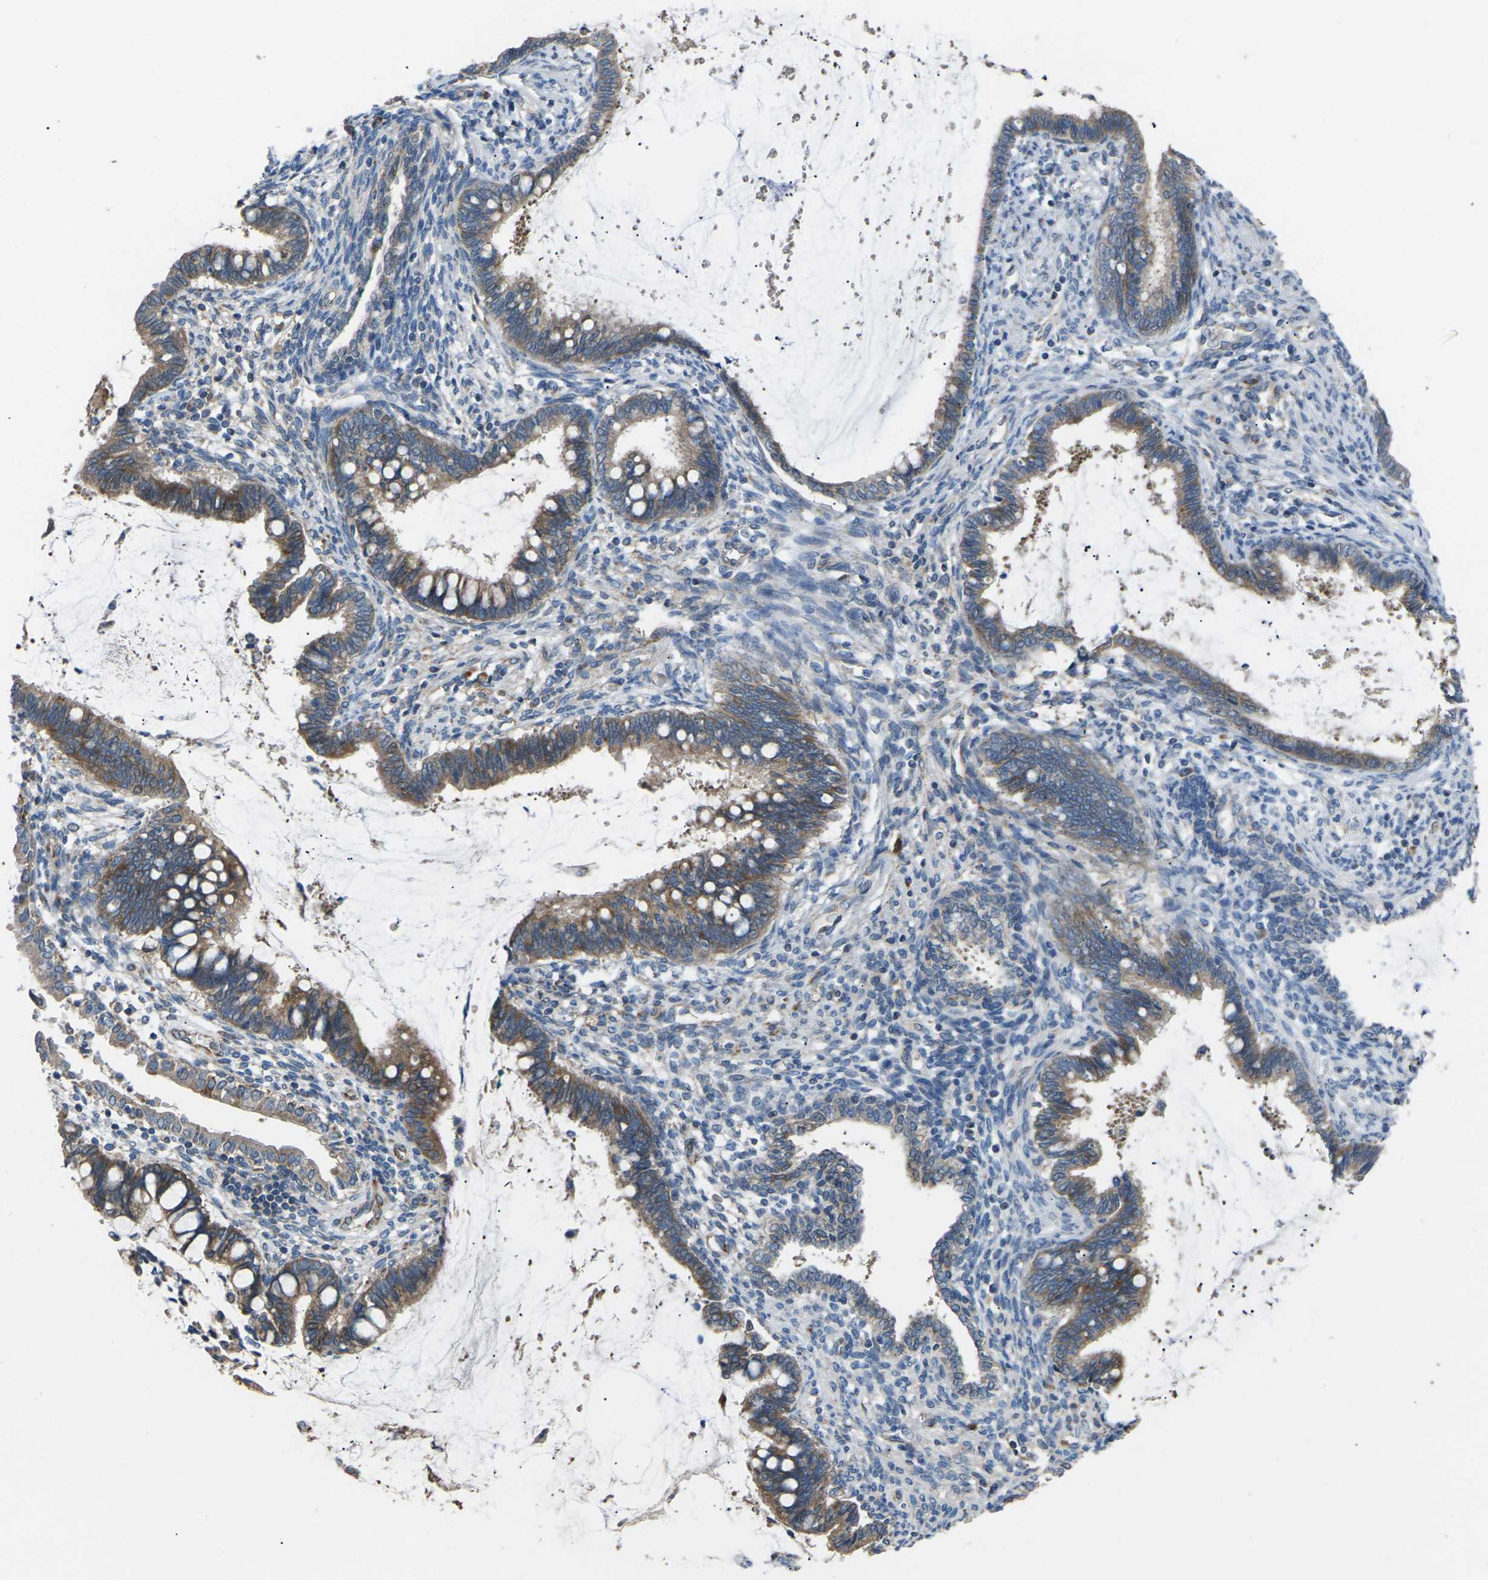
{"staining": {"intensity": "moderate", "quantity": ">75%", "location": "cytoplasmic/membranous"}, "tissue": "cervical cancer", "cell_type": "Tumor cells", "image_type": "cancer", "snomed": [{"axis": "morphology", "description": "Adenocarcinoma, NOS"}, {"axis": "topography", "description": "Cervix"}], "caption": "Protein expression analysis of adenocarcinoma (cervical) demonstrates moderate cytoplasmic/membranous expression in about >75% of tumor cells.", "gene": "KLHDC8B", "patient": {"sex": "female", "age": 44}}